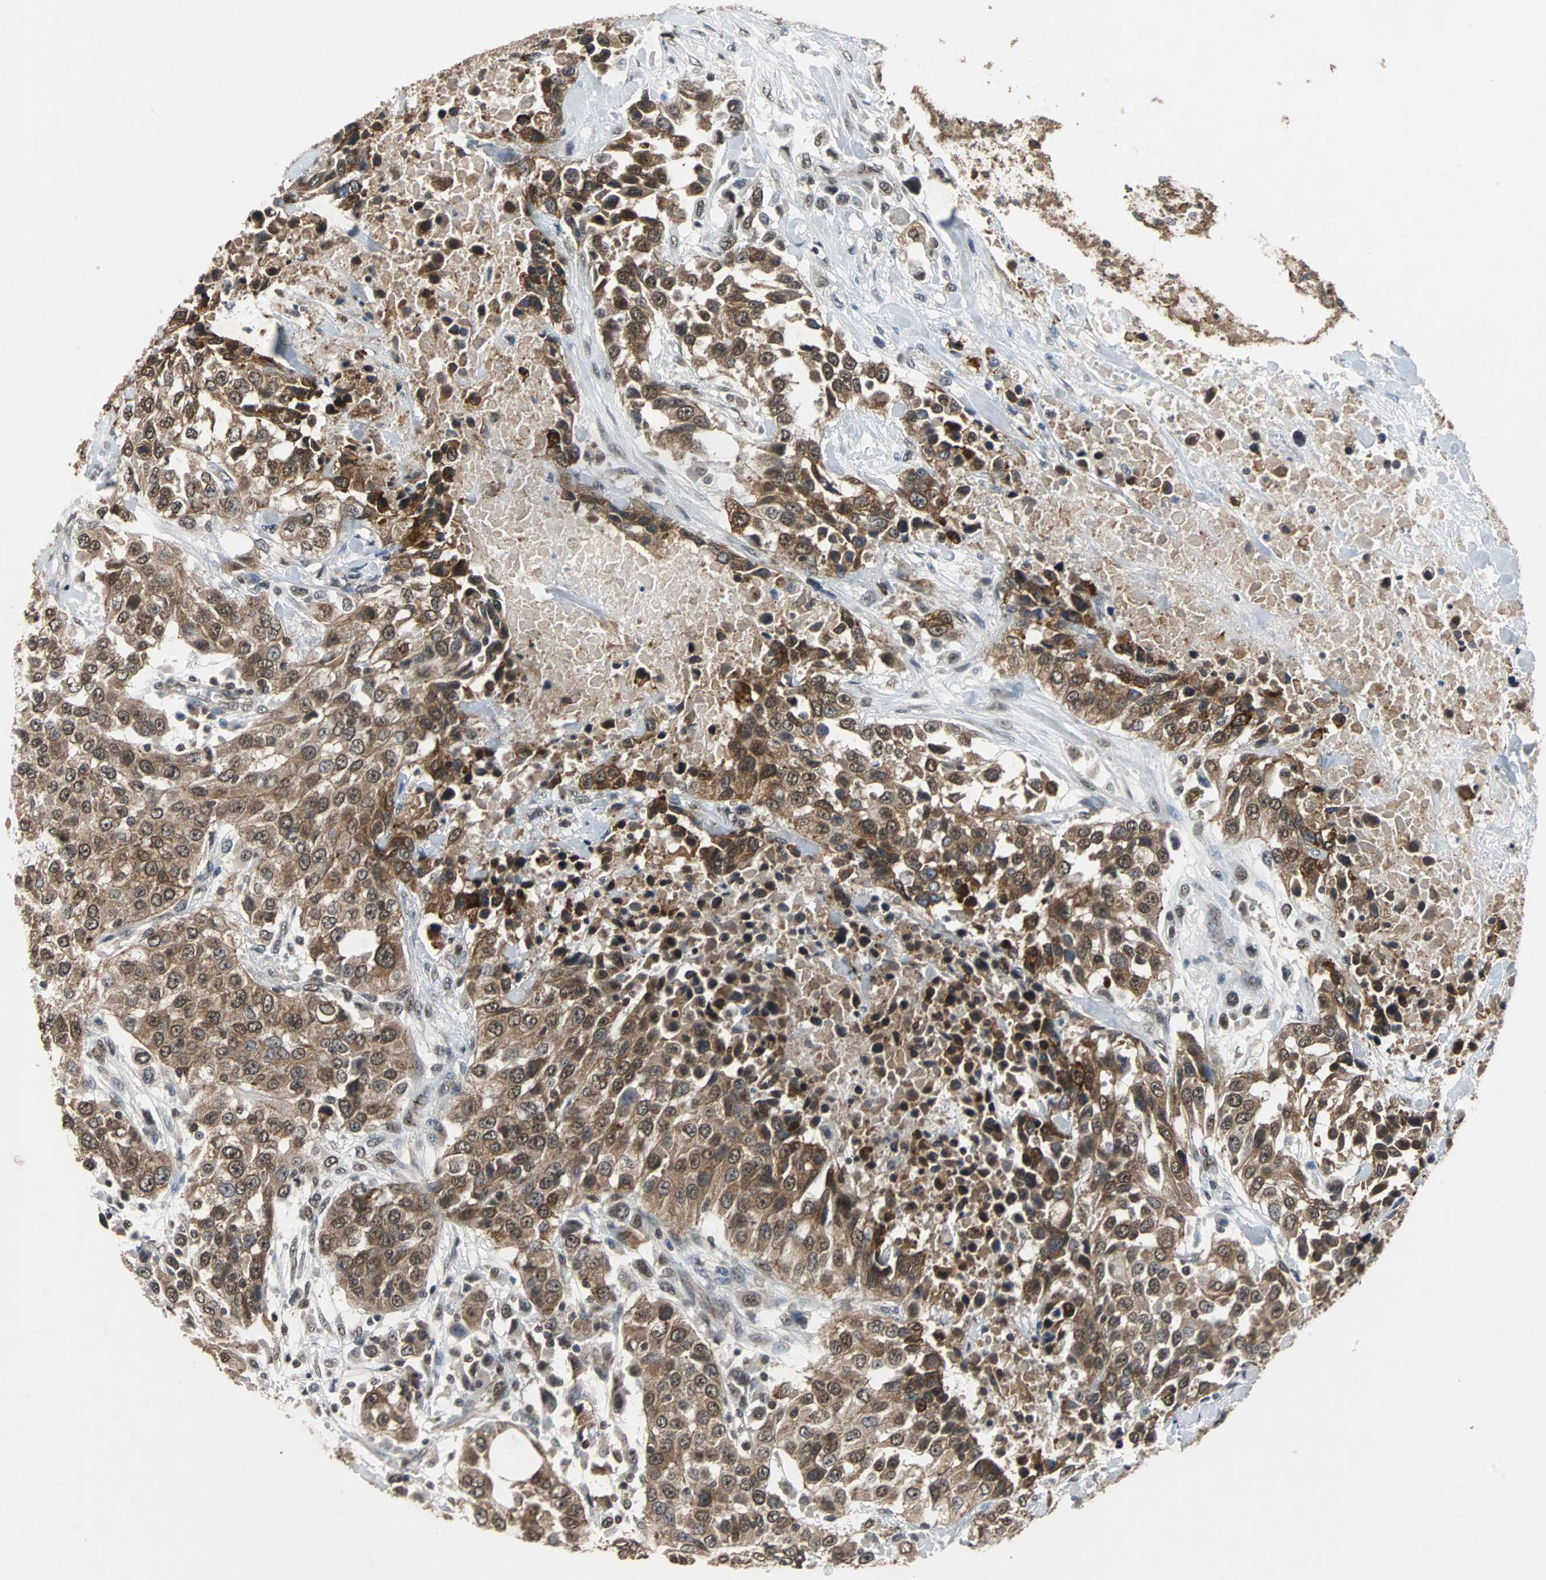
{"staining": {"intensity": "moderate", "quantity": ">75%", "location": "cytoplasmic/membranous"}, "tissue": "urothelial cancer", "cell_type": "Tumor cells", "image_type": "cancer", "snomed": [{"axis": "morphology", "description": "Urothelial carcinoma, High grade"}, {"axis": "topography", "description": "Urinary bladder"}], "caption": "Tumor cells show moderate cytoplasmic/membranous positivity in about >75% of cells in urothelial carcinoma (high-grade). The staining is performed using DAB brown chromogen to label protein expression. The nuclei are counter-stained blue using hematoxylin.", "gene": "LSR", "patient": {"sex": "female", "age": 80}}